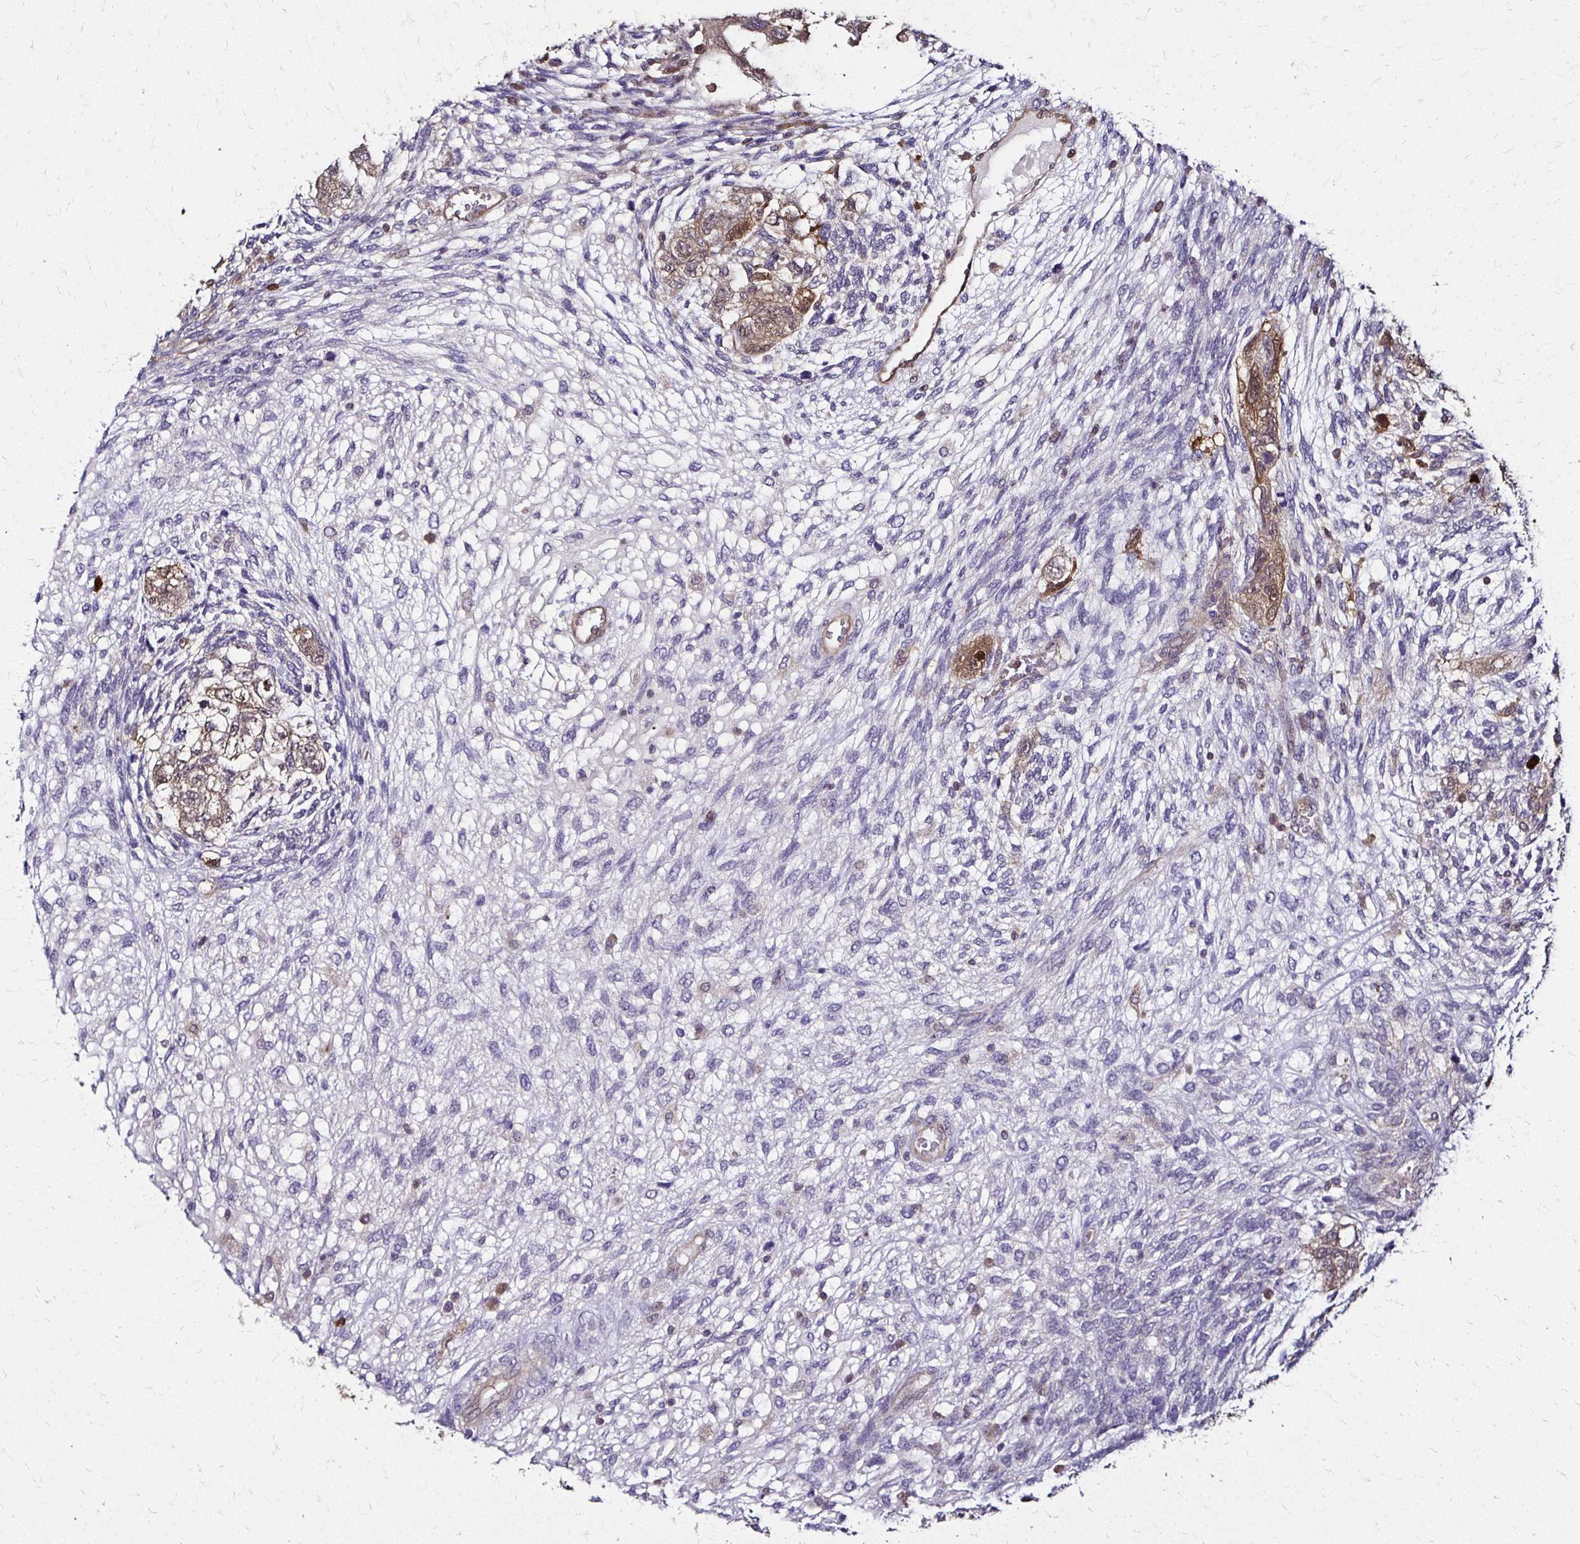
{"staining": {"intensity": "weak", "quantity": ">75%", "location": "cytoplasmic/membranous"}, "tissue": "testis cancer", "cell_type": "Tumor cells", "image_type": "cancer", "snomed": [{"axis": "morphology", "description": "Normal tissue, NOS"}, {"axis": "morphology", "description": "Carcinoma, Embryonal, NOS"}, {"axis": "topography", "description": "Testis"}], "caption": "Immunohistochemical staining of human testis cancer (embryonal carcinoma) demonstrates low levels of weak cytoplasmic/membranous staining in approximately >75% of tumor cells.", "gene": "TXN", "patient": {"sex": "male", "age": 36}}